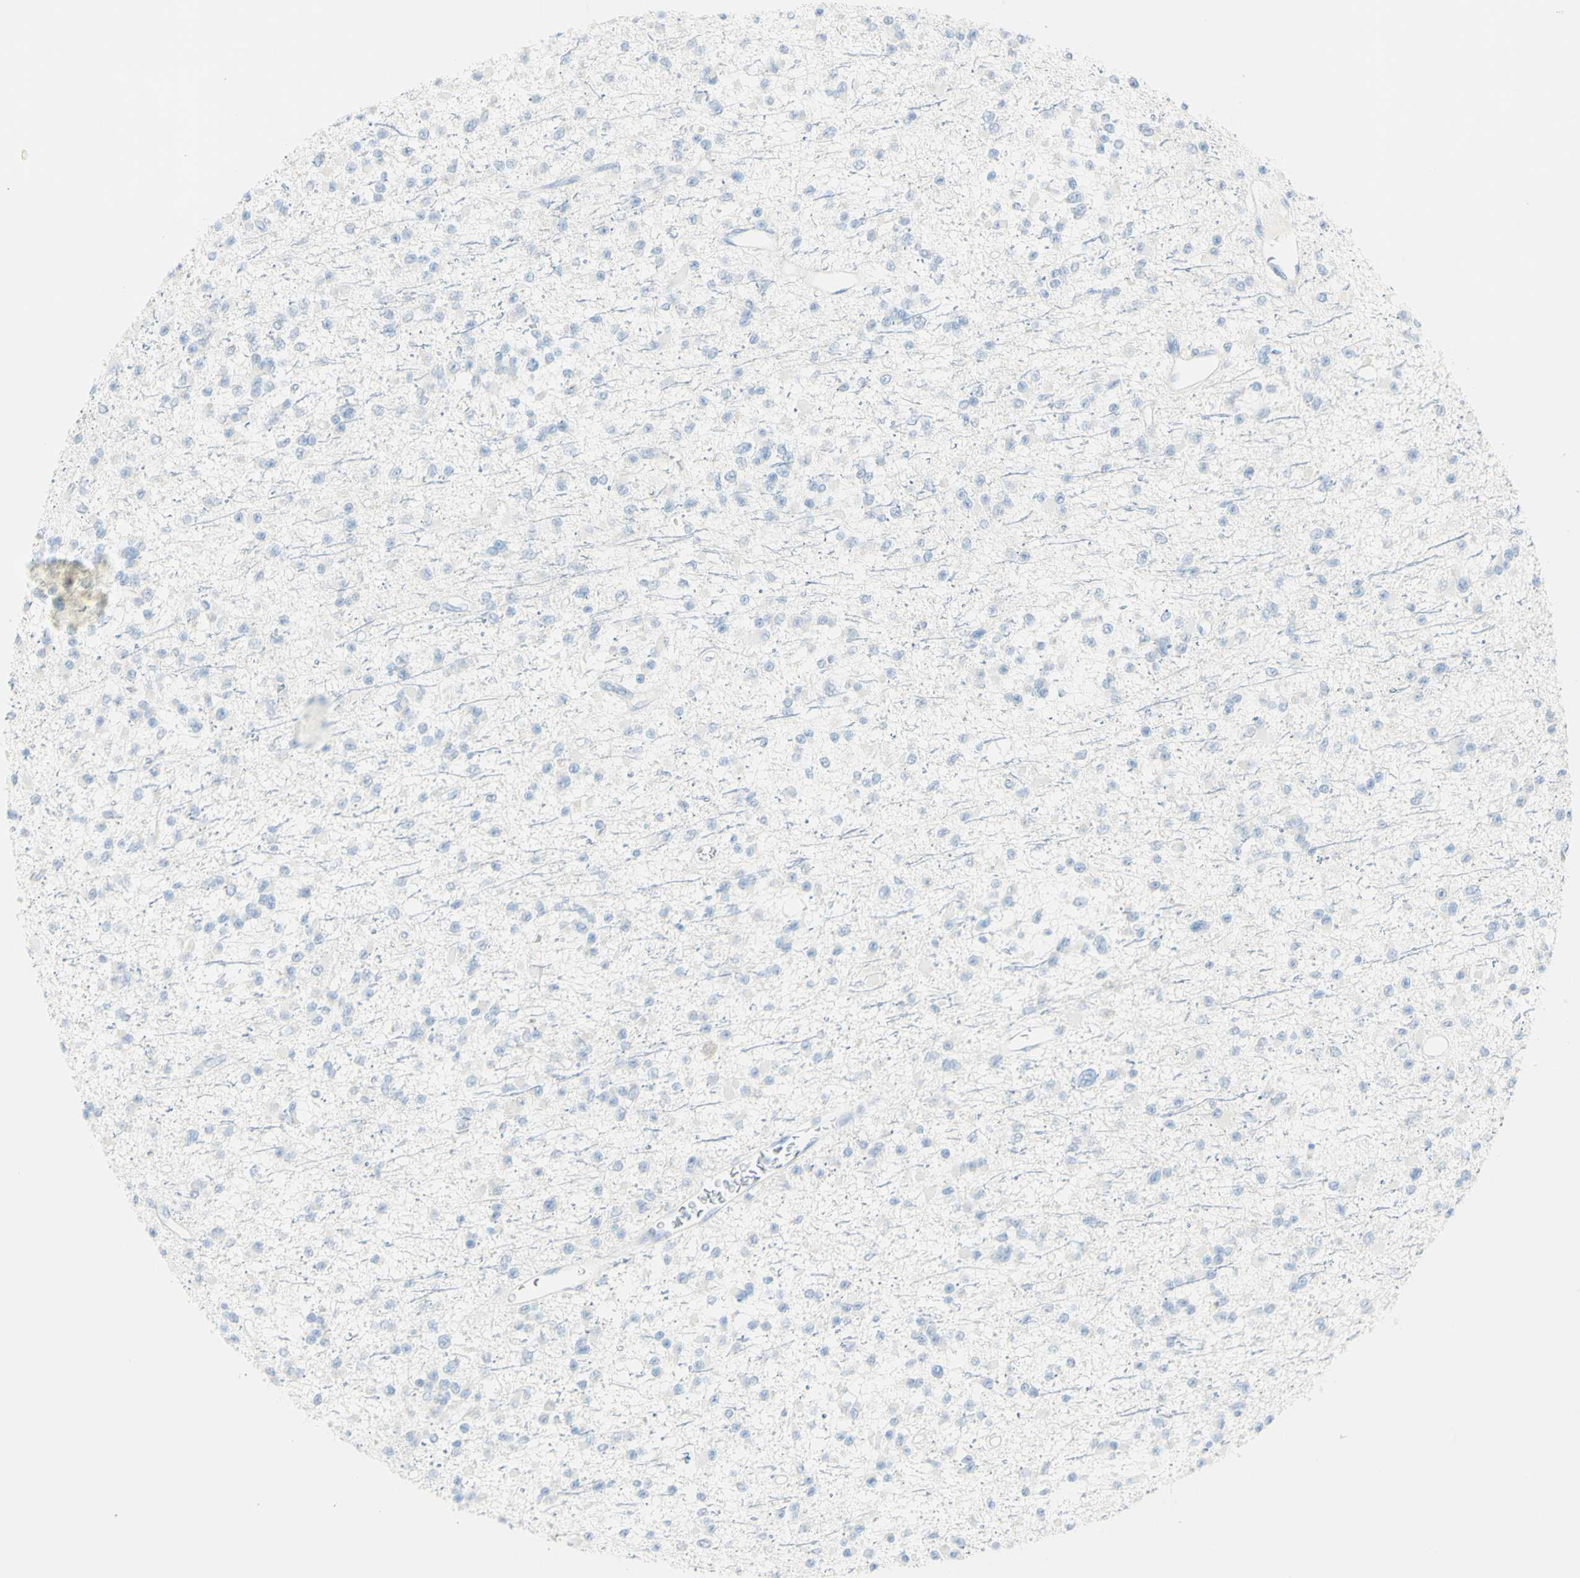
{"staining": {"intensity": "negative", "quantity": "none", "location": "none"}, "tissue": "glioma", "cell_type": "Tumor cells", "image_type": "cancer", "snomed": [{"axis": "morphology", "description": "Glioma, malignant, Low grade"}, {"axis": "topography", "description": "Brain"}], "caption": "The micrograph demonstrates no significant expression in tumor cells of glioma.", "gene": "LETM1", "patient": {"sex": "female", "age": 22}}